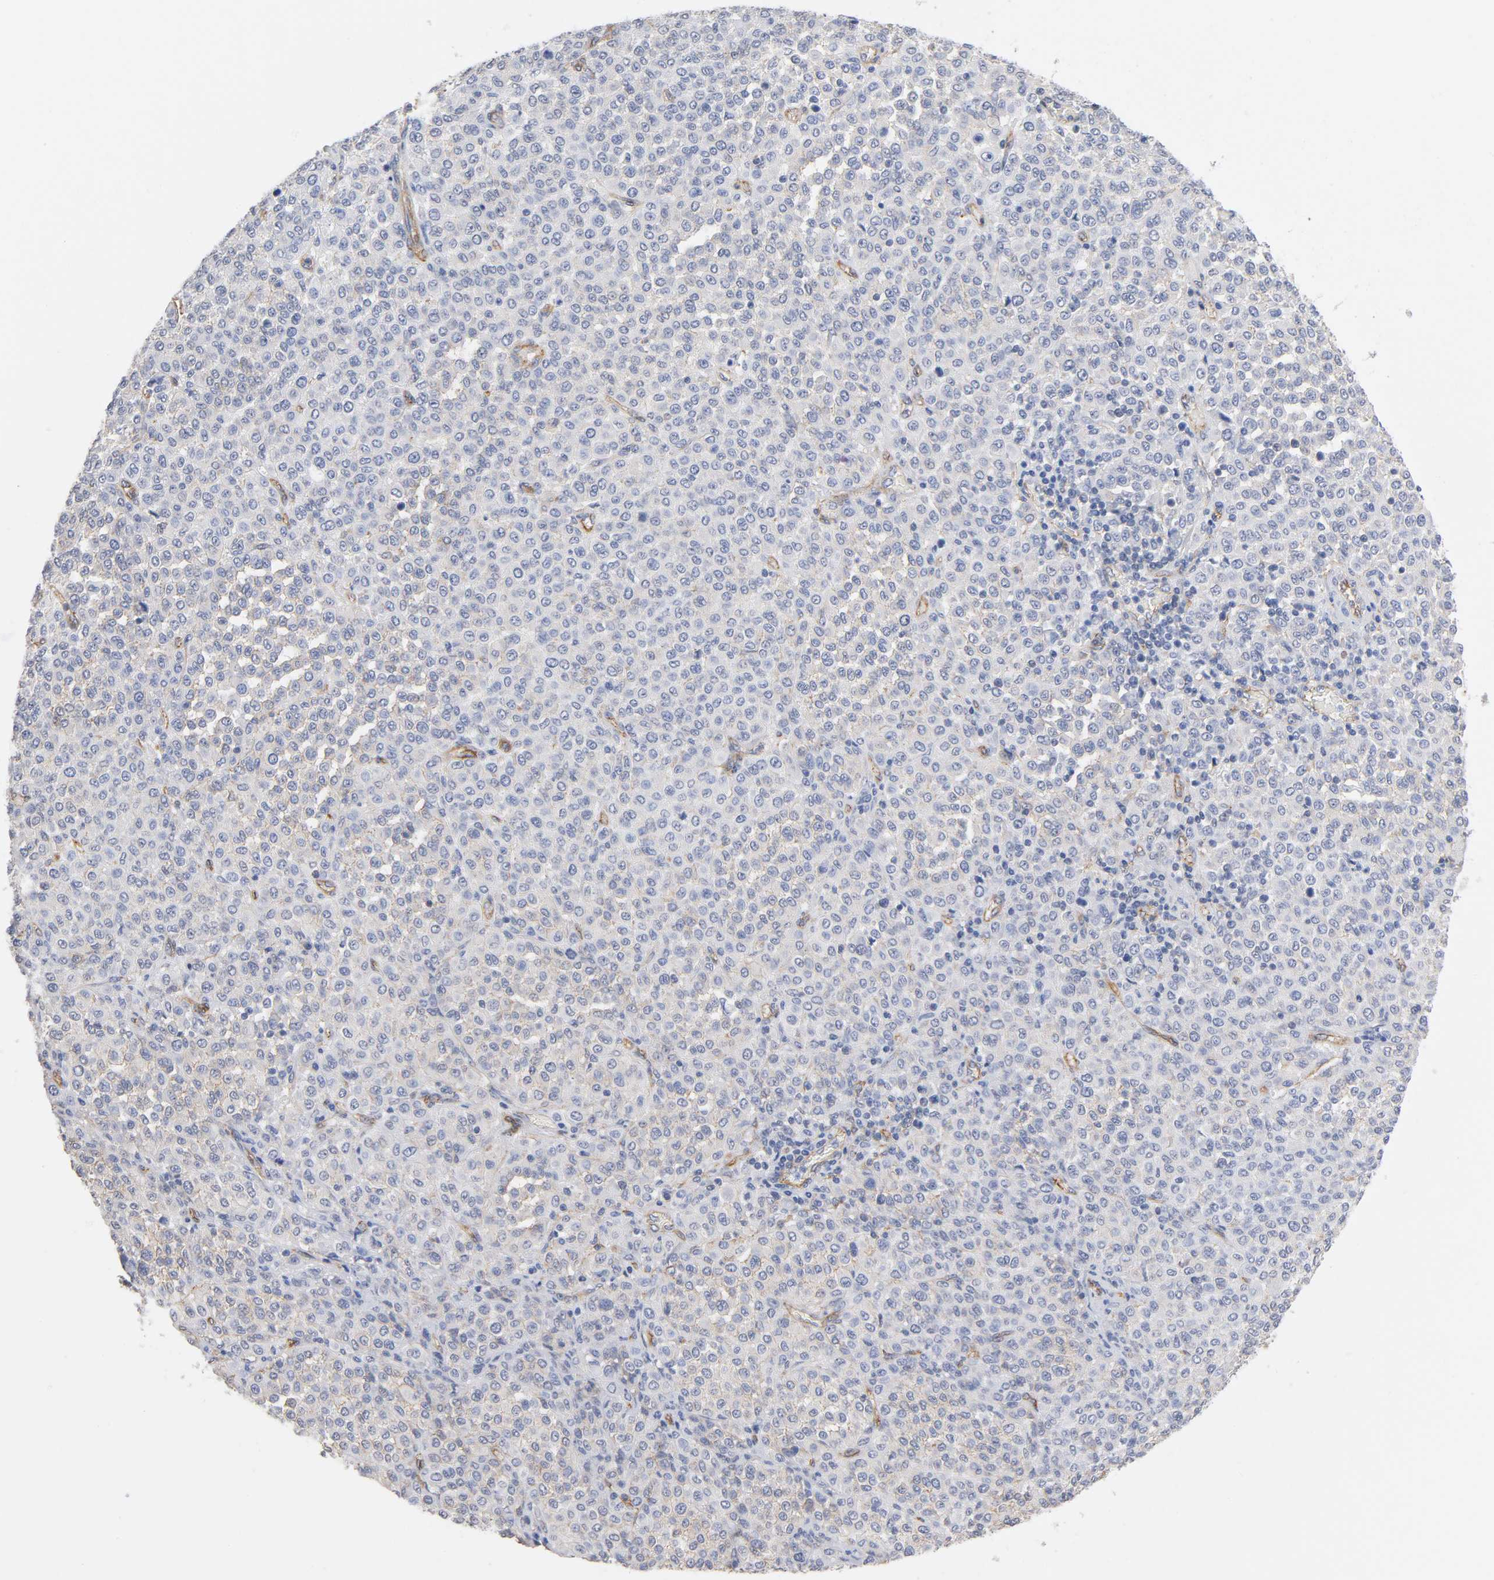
{"staining": {"intensity": "negative", "quantity": "none", "location": "none"}, "tissue": "melanoma", "cell_type": "Tumor cells", "image_type": "cancer", "snomed": [{"axis": "morphology", "description": "Malignant melanoma, Metastatic site"}, {"axis": "topography", "description": "Pancreas"}], "caption": "Immunohistochemistry histopathology image of human malignant melanoma (metastatic site) stained for a protein (brown), which shows no positivity in tumor cells.", "gene": "SPTAN1", "patient": {"sex": "female", "age": 30}}